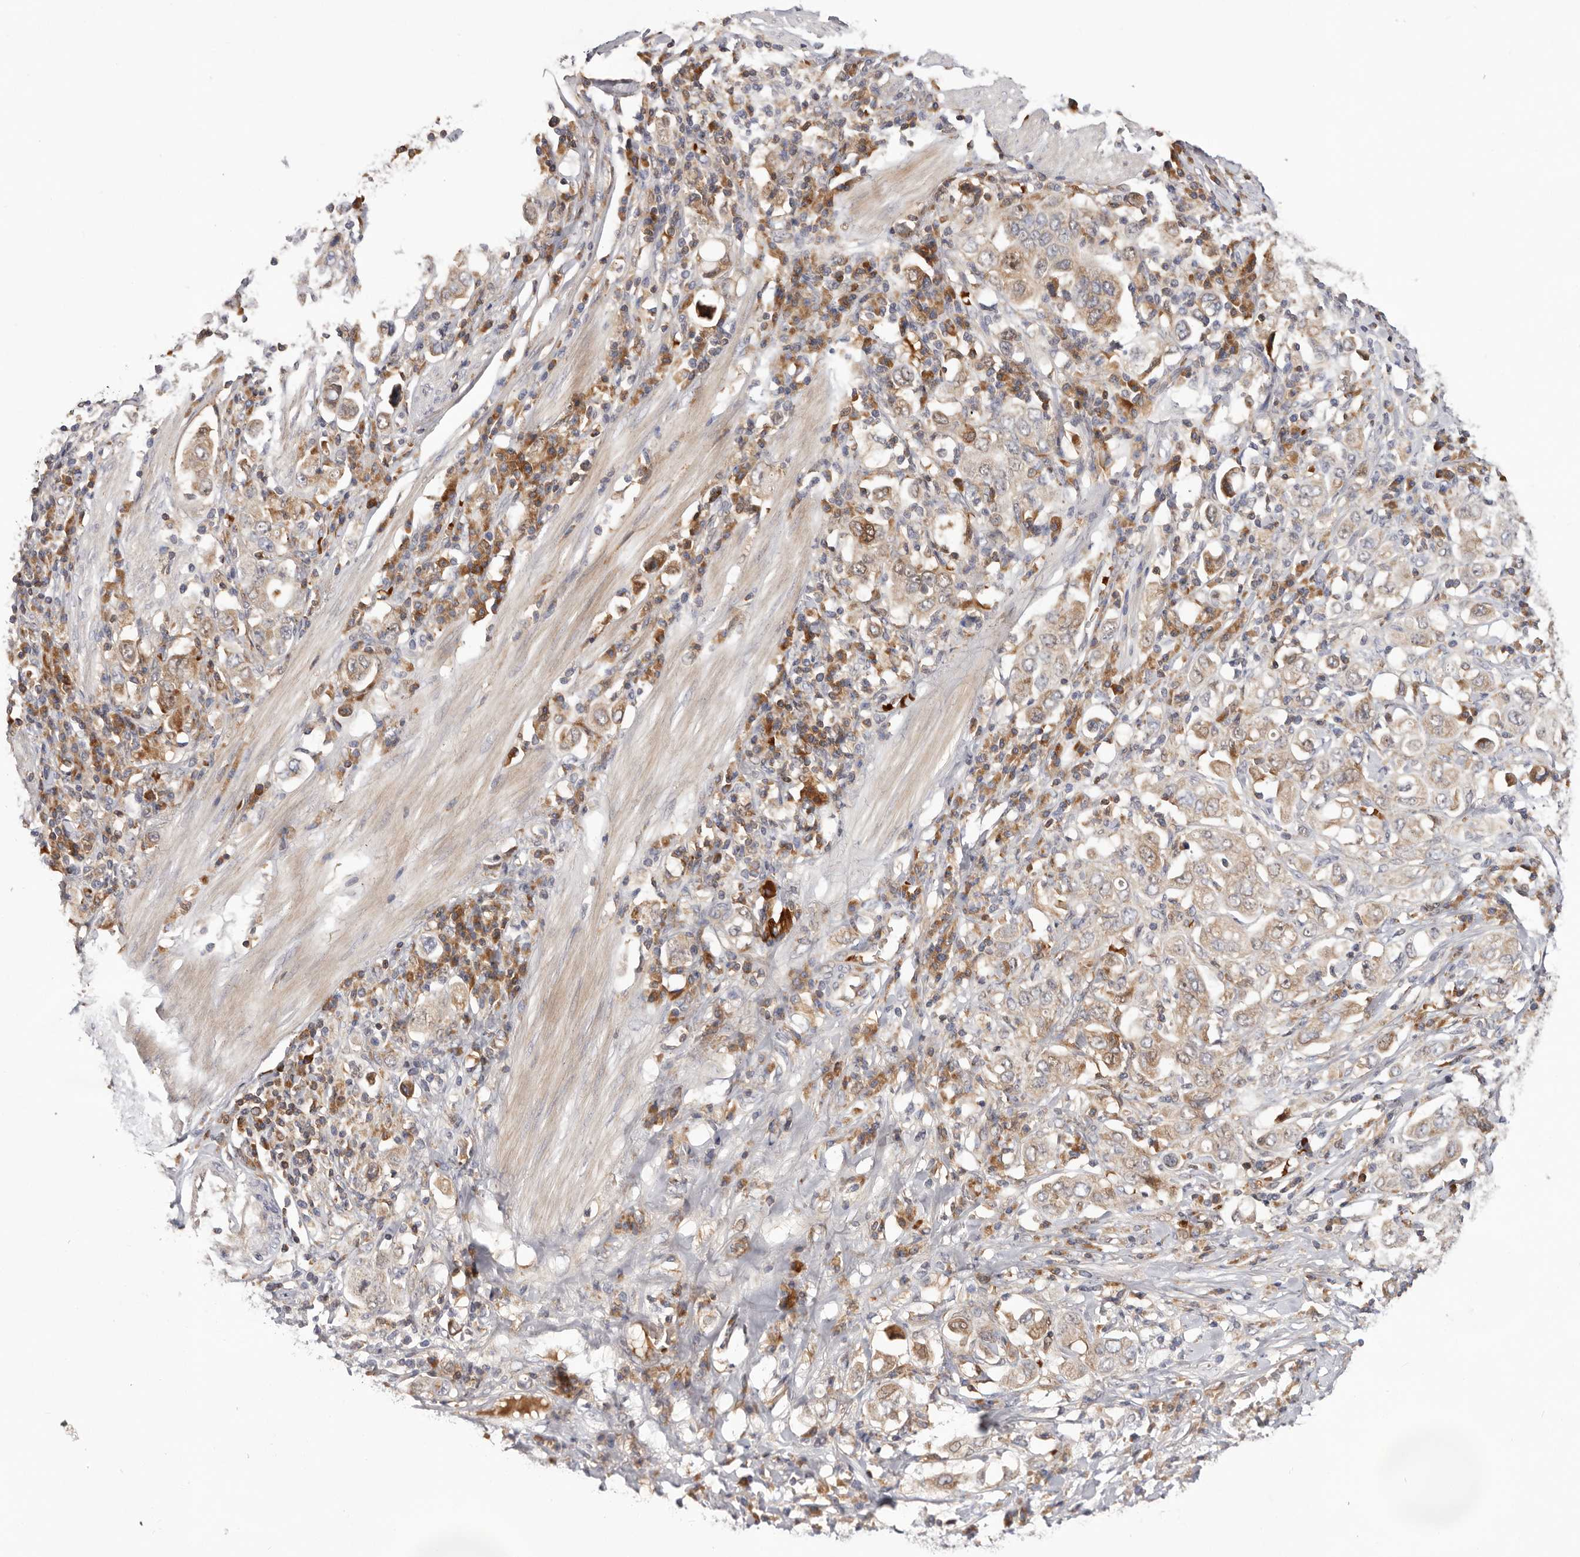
{"staining": {"intensity": "weak", "quantity": "25%-75%", "location": "cytoplasmic/membranous"}, "tissue": "stomach cancer", "cell_type": "Tumor cells", "image_type": "cancer", "snomed": [{"axis": "morphology", "description": "Adenocarcinoma, NOS"}, {"axis": "topography", "description": "Stomach, upper"}], "caption": "A histopathology image of stomach cancer (adenocarcinoma) stained for a protein demonstrates weak cytoplasmic/membranous brown staining in tumor cells.", "gene": "RNF213", "patient": {"sex": "male", "age": 62}}